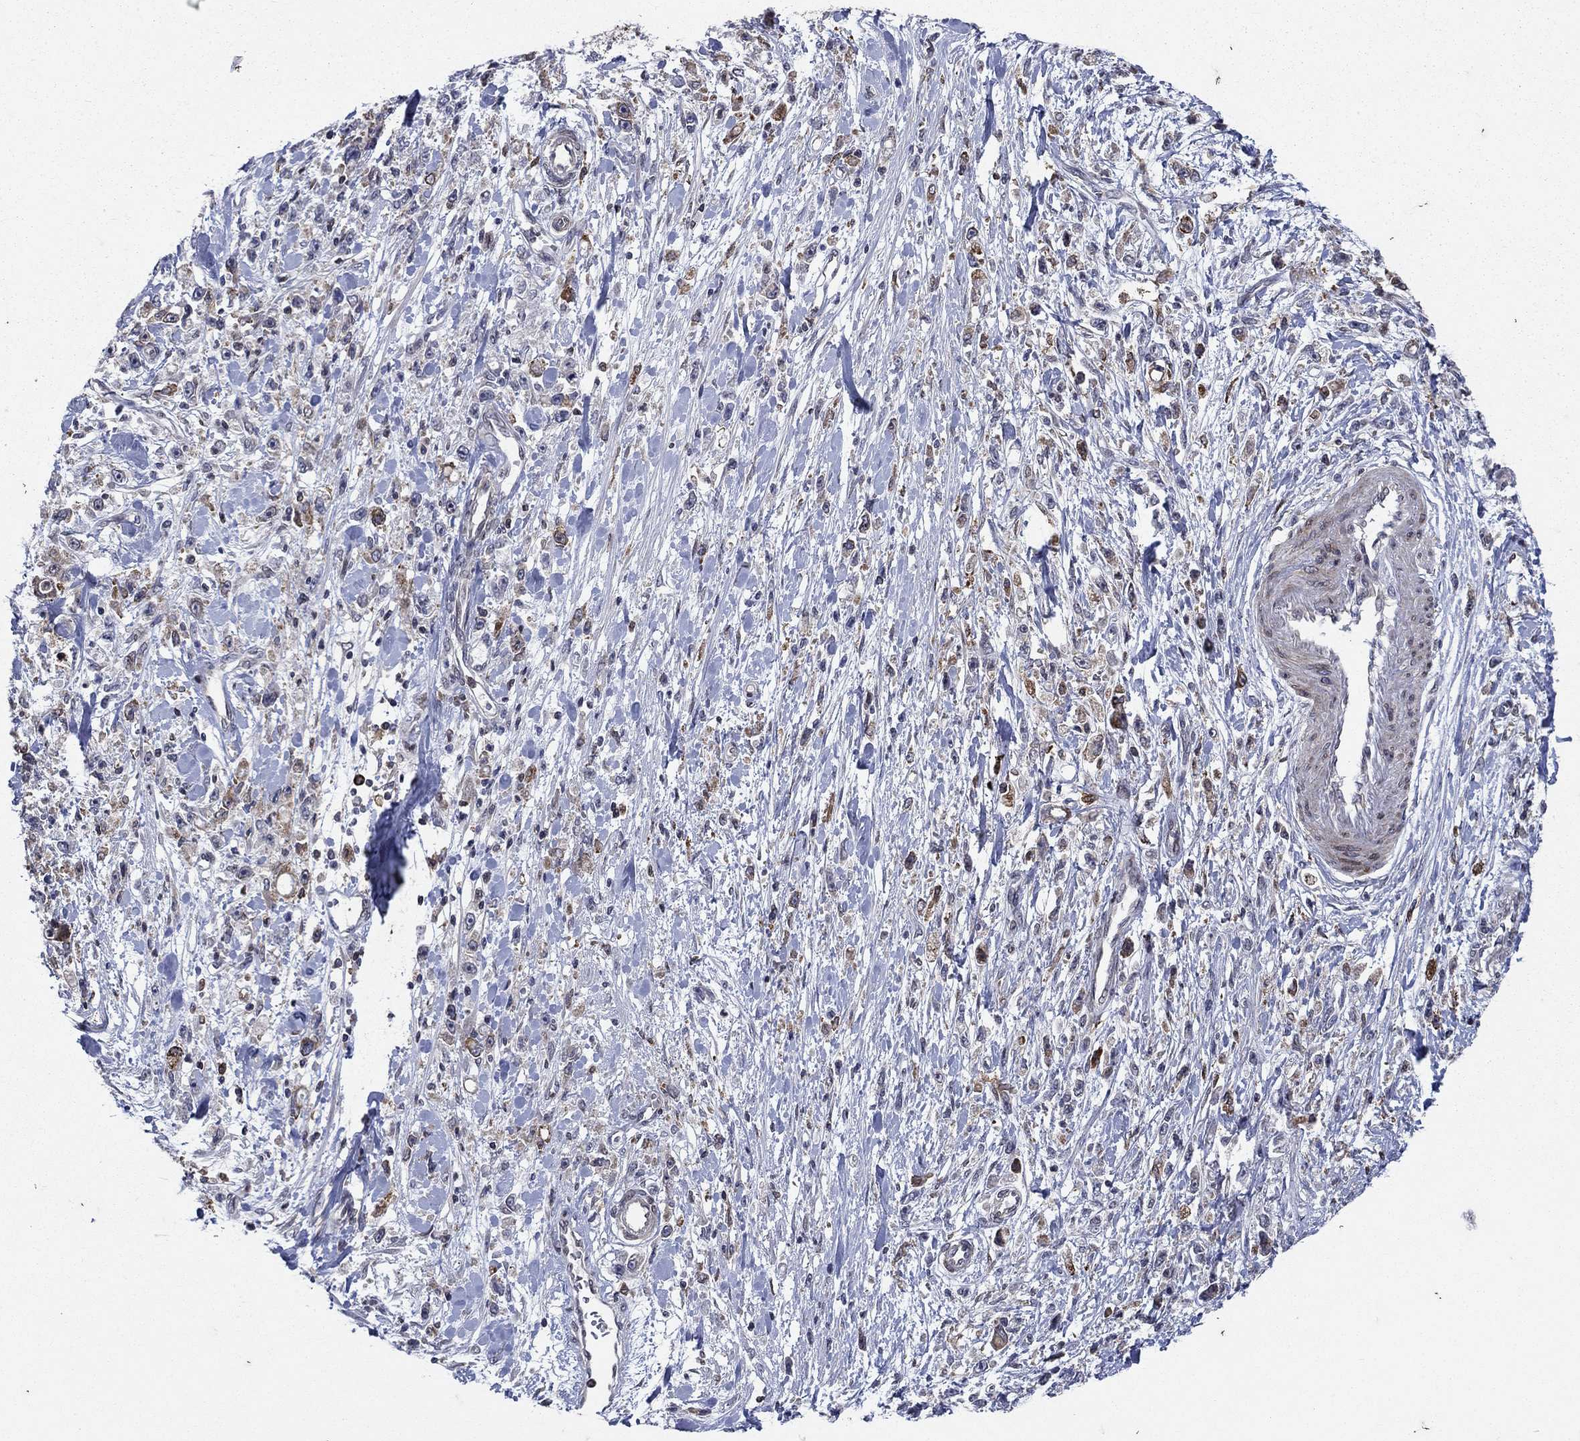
{"staining": {"intensity": "moderate", "quantity": "<25%", "location": "cytoplasmic/membranous"}, "tissue": "stomach cancer", "cell_type": "Tumor cells", "image_type": "cancer", "snomed": [{"axis": "morphology", "description": "Adenocarcinoma, NOS"}, {"axis": "topography", "description": "Stomach"}], "caption": "Human stomach cancer stained for a protein (brown) reveals moderate cytoplasmic/membranous positive positivity in about <25% of tumor cells.", "gene": "DHRS7", "patient": {"sex": "female", "age": 59}}